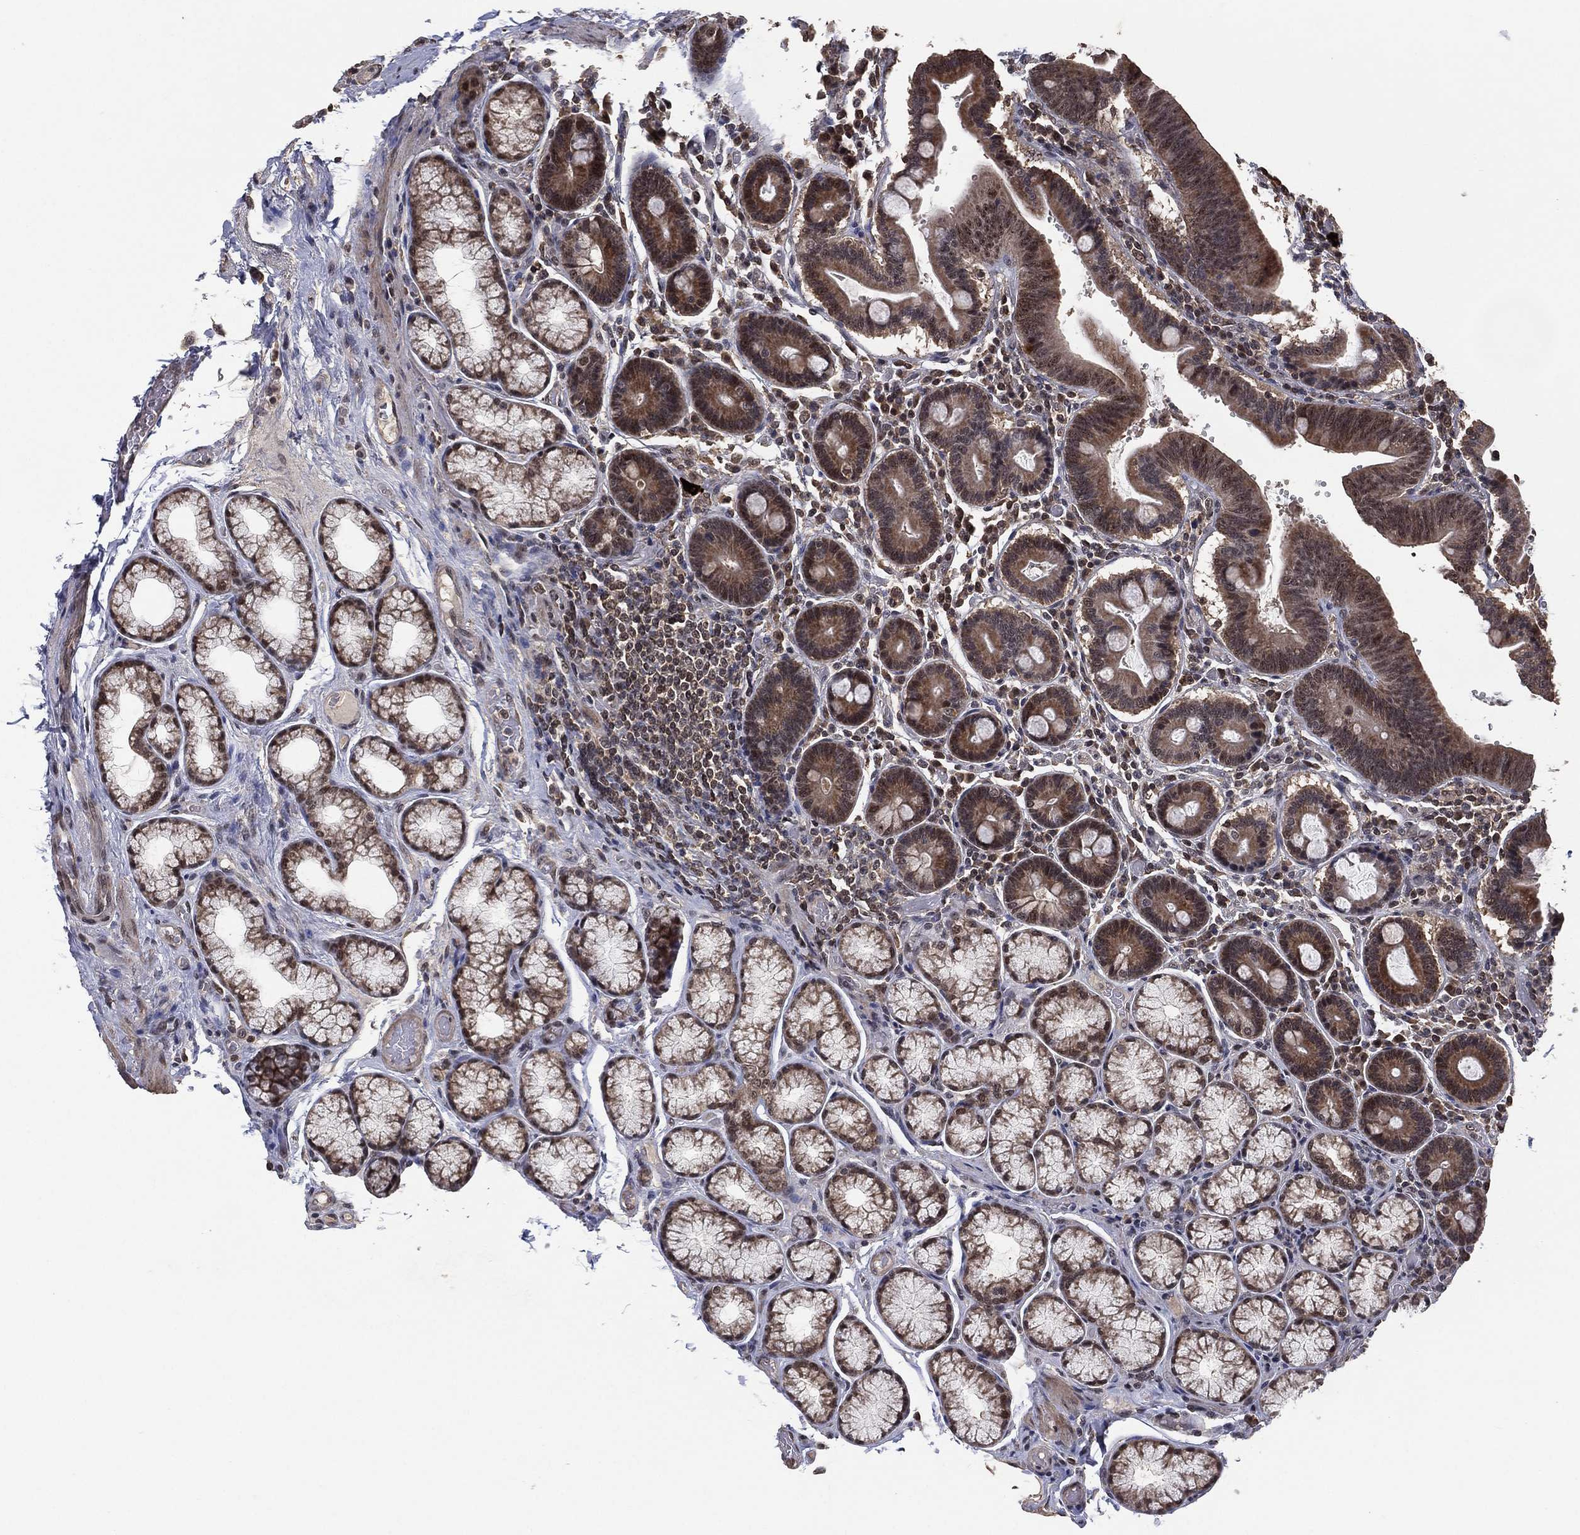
{"staining": {"intensity": "moderate", "quantity": "25%-75%", "location": "cytoplasmic/membranous"}, "tissue": "duodenum", "cell_type": "Glandular cells", "image_type": "normal", "snomed": [{"axis": "morphology", "description": "Normal tissue, NOS"}, {"axis": "topography", "description": "Duodenum"}], "caption": "This photomicrograph displays immunohistochemistry staining of unremarkable duodenum, with medium moderate cytoplasmic/membranous staining in about 25%-75% of glandular cells.", "gene": "NELFCD", "patient": {"sex": "female", "age": 62}}